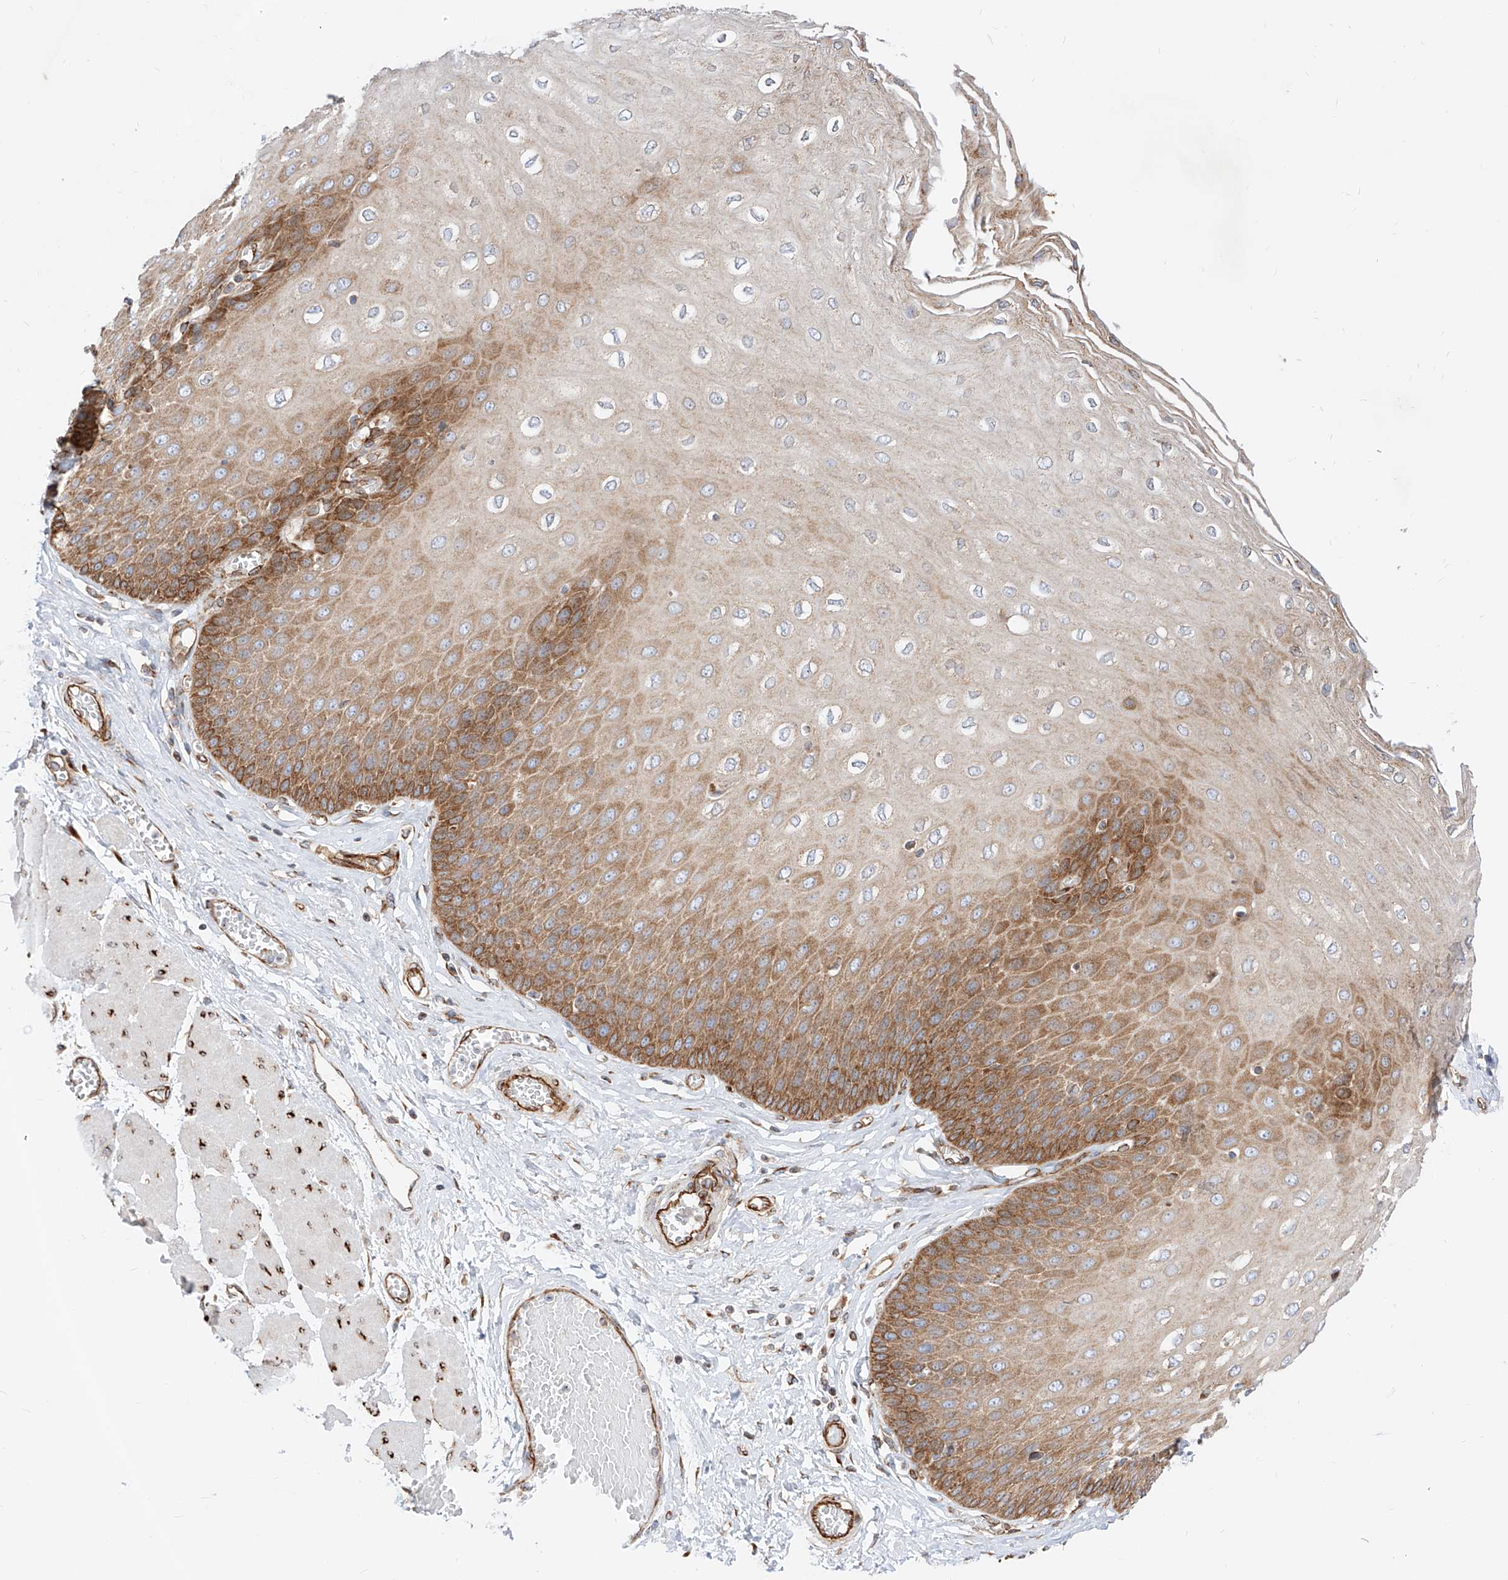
{"staining": {"intensity": "moderate", "quantity": ">75%", "location": "cytoplasmic/membranous"}, "tissue": "esophagus", "cell_type": "Squamous epithelial cells", "image_type": "normal", "snomed": [{"axis": "morphology", "description": "Normal tissue, NOS"}, {"axis": "topography", "description": "Esophagus"}], "caption": "Immunohistochemical staining of normal human esophagus reveals moderate cytoplasmic/membranous protein staining in about >75% of squamous epithelial cells.", "gene": "CSGALNACT2", "patient": {"sex": "male", "age": 60}}